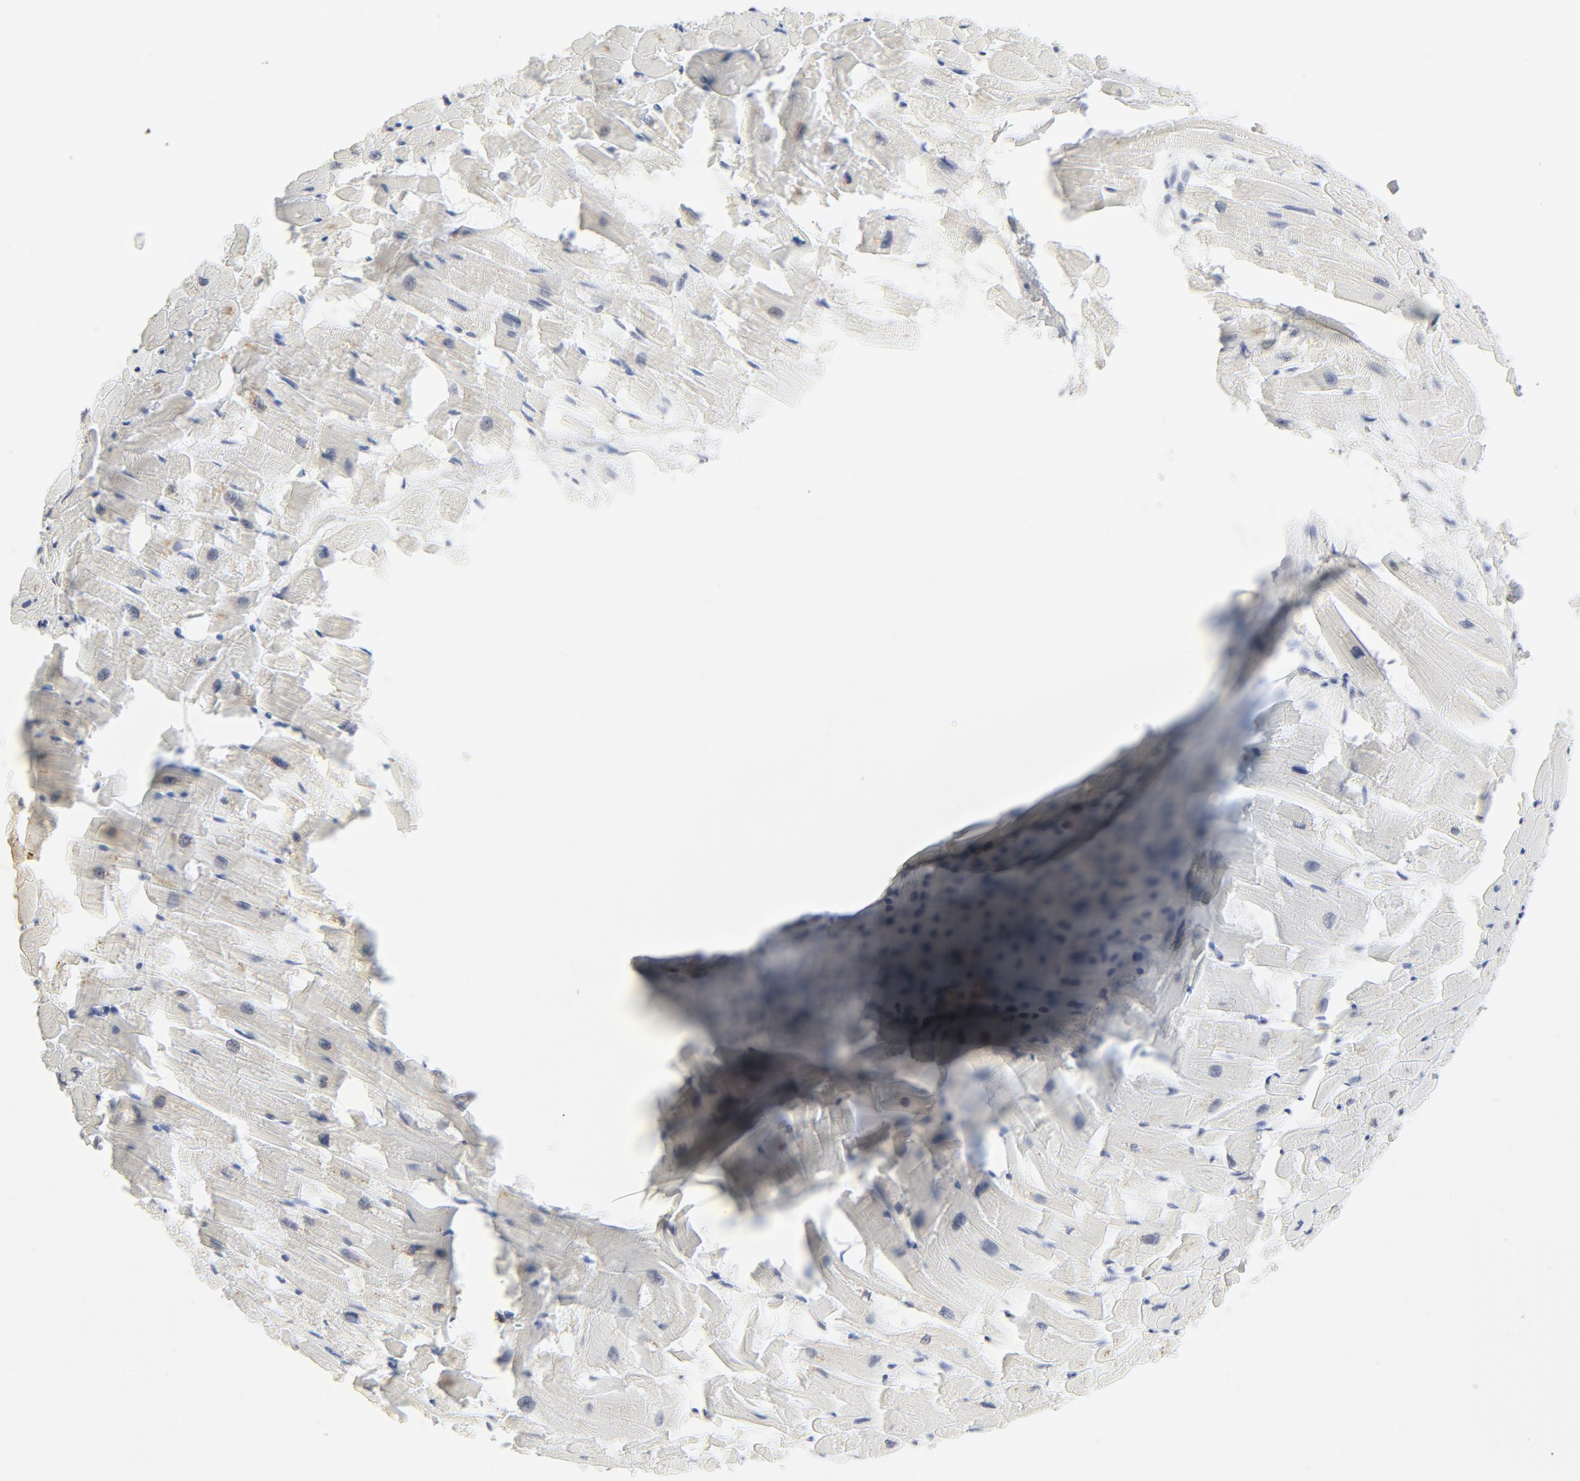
{"staining": {"intensity": "moderate", "quantity": "25%-75%", "location": "nuclear"}, "tissue": "heart muscle", "cell_type": "Cardiomyocytes", "image_type": "normal", "snomed": [{"axis": "morphology", "description": "Normal tissue, NOS"}, {"axis": "topography", "description": "Heart"}], "caption": "IHC (DAB (3,3'-diaminobenzidine)) staining of benign heart muscle shows moderate nuclear protein positivity in approximately 25%-75% of cardiomyocytes.", "gene": "GTF2H1", "patient": {"sex": "female", "age": 19}}